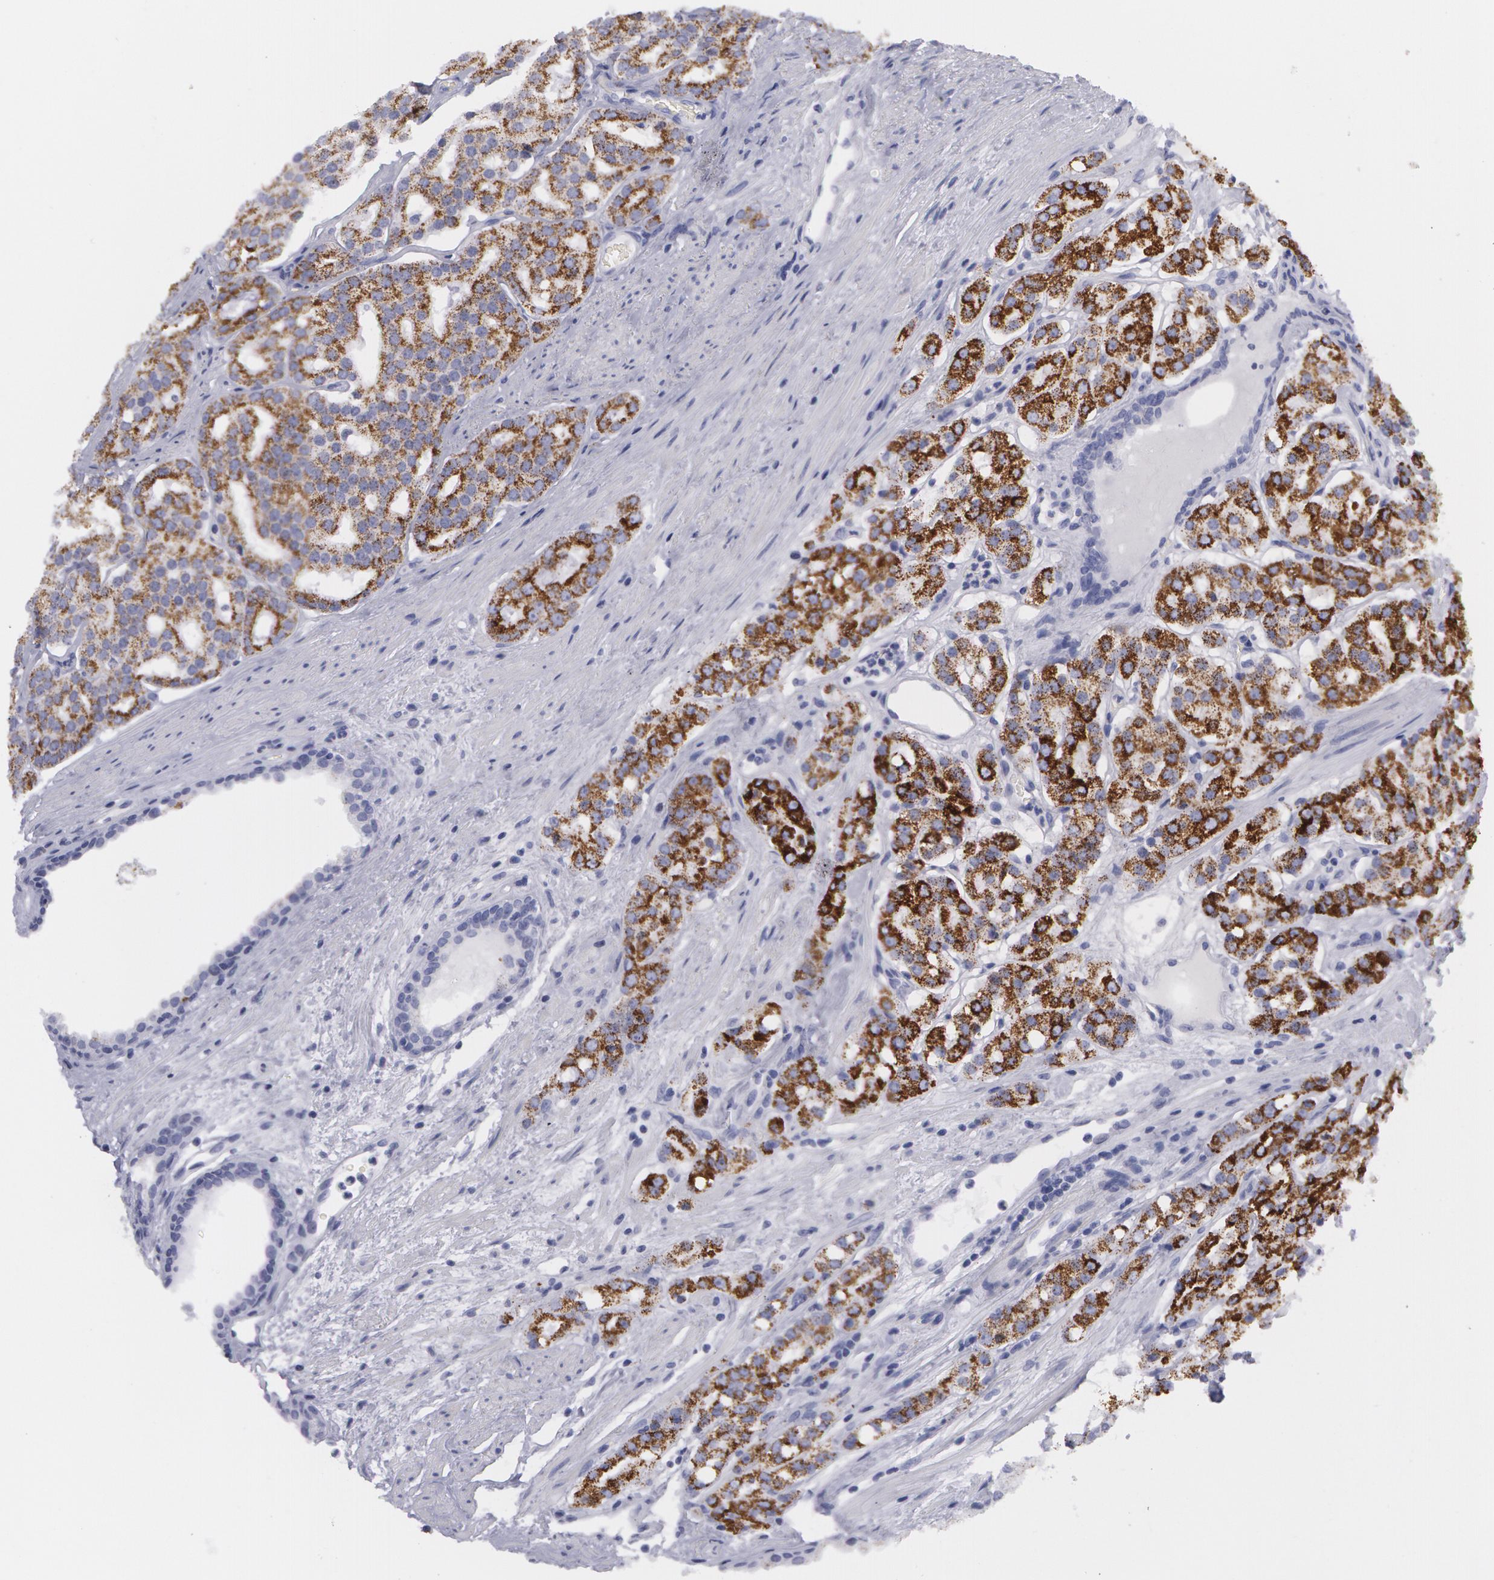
{"staining": {"intensity": "moderate", "quantity": ">75%", "location": "cytoplasmic/membranous"}, "tissue": "prostate cancer", "cell_type": "Tumor cells", "image_type": "cancer", "snomed": [{"axis": "morphology", "description": "Adenocarcinoma, High grade"}, {"axis": "topography", "description": "Prostate"}], "caption": "High-grade adenocarcinoma (prostate) stained with a brown dye reveals moderate cytoplasmic/membranous positive expression in about >75% of tumor cells.", "gene": "AMACR", "patient": {"sex": "male", "age": 64}}